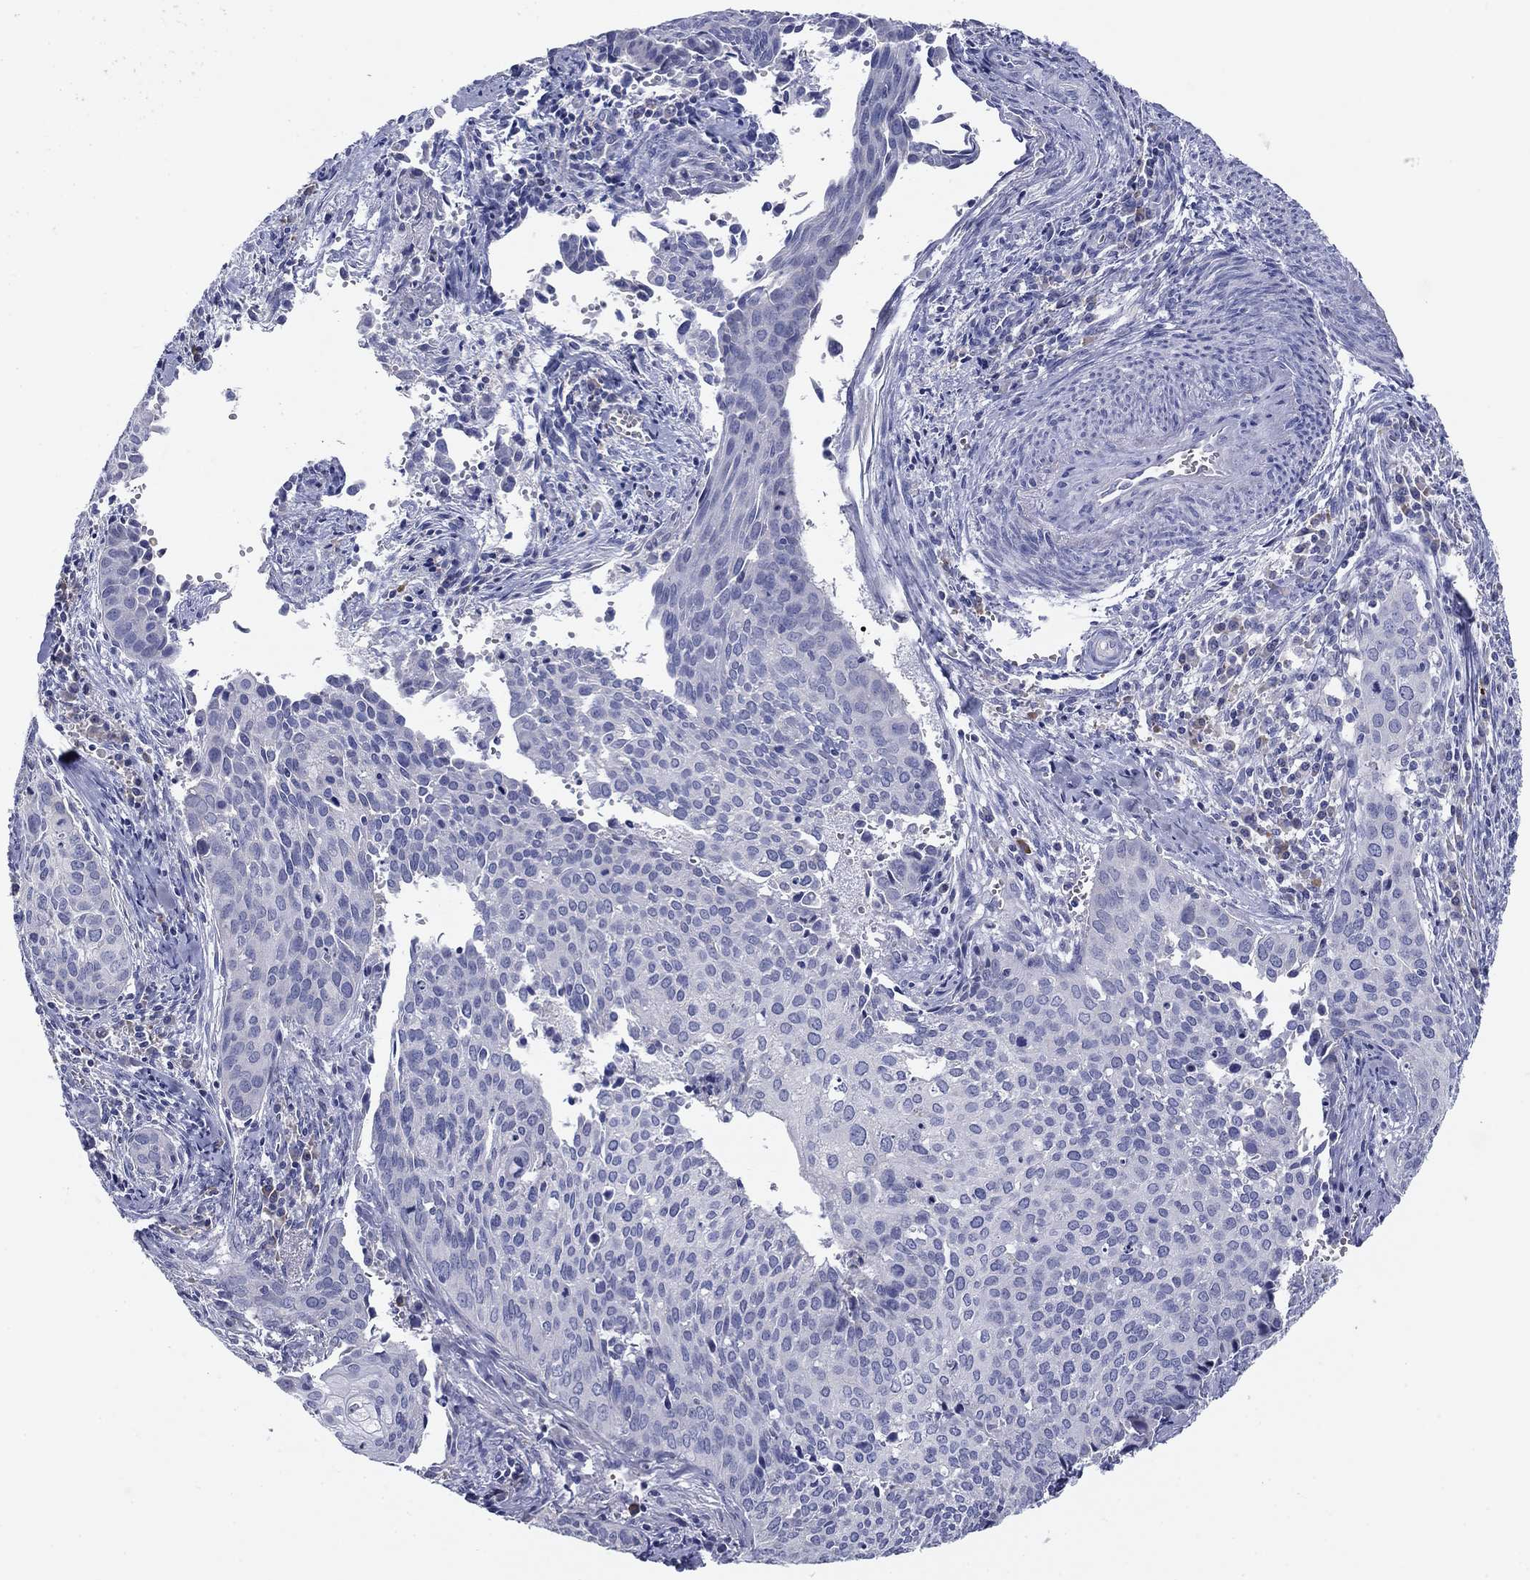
{"staining": {"intensity": "negative", "quantity": "none", "location": "none"}, "tissue": "cervical cancer", "cell_type": "Tumor cells", "image_type": "cancer", "snomed": [{"axis": "morphology", "description": "Squamous cell carcinoma, NOS"}, {"axis": "topography", "description": "Cervix"}], "caption": "Immunohistochemistry photomicrograph of neoplastic tissue: human cervical cancer stained with DAB (3,3'-diaminobenzidine) reveals no significant protein expression in tumor cells.", "gene": "GRK7", "patient": {"sex": "female", "age": 29}}